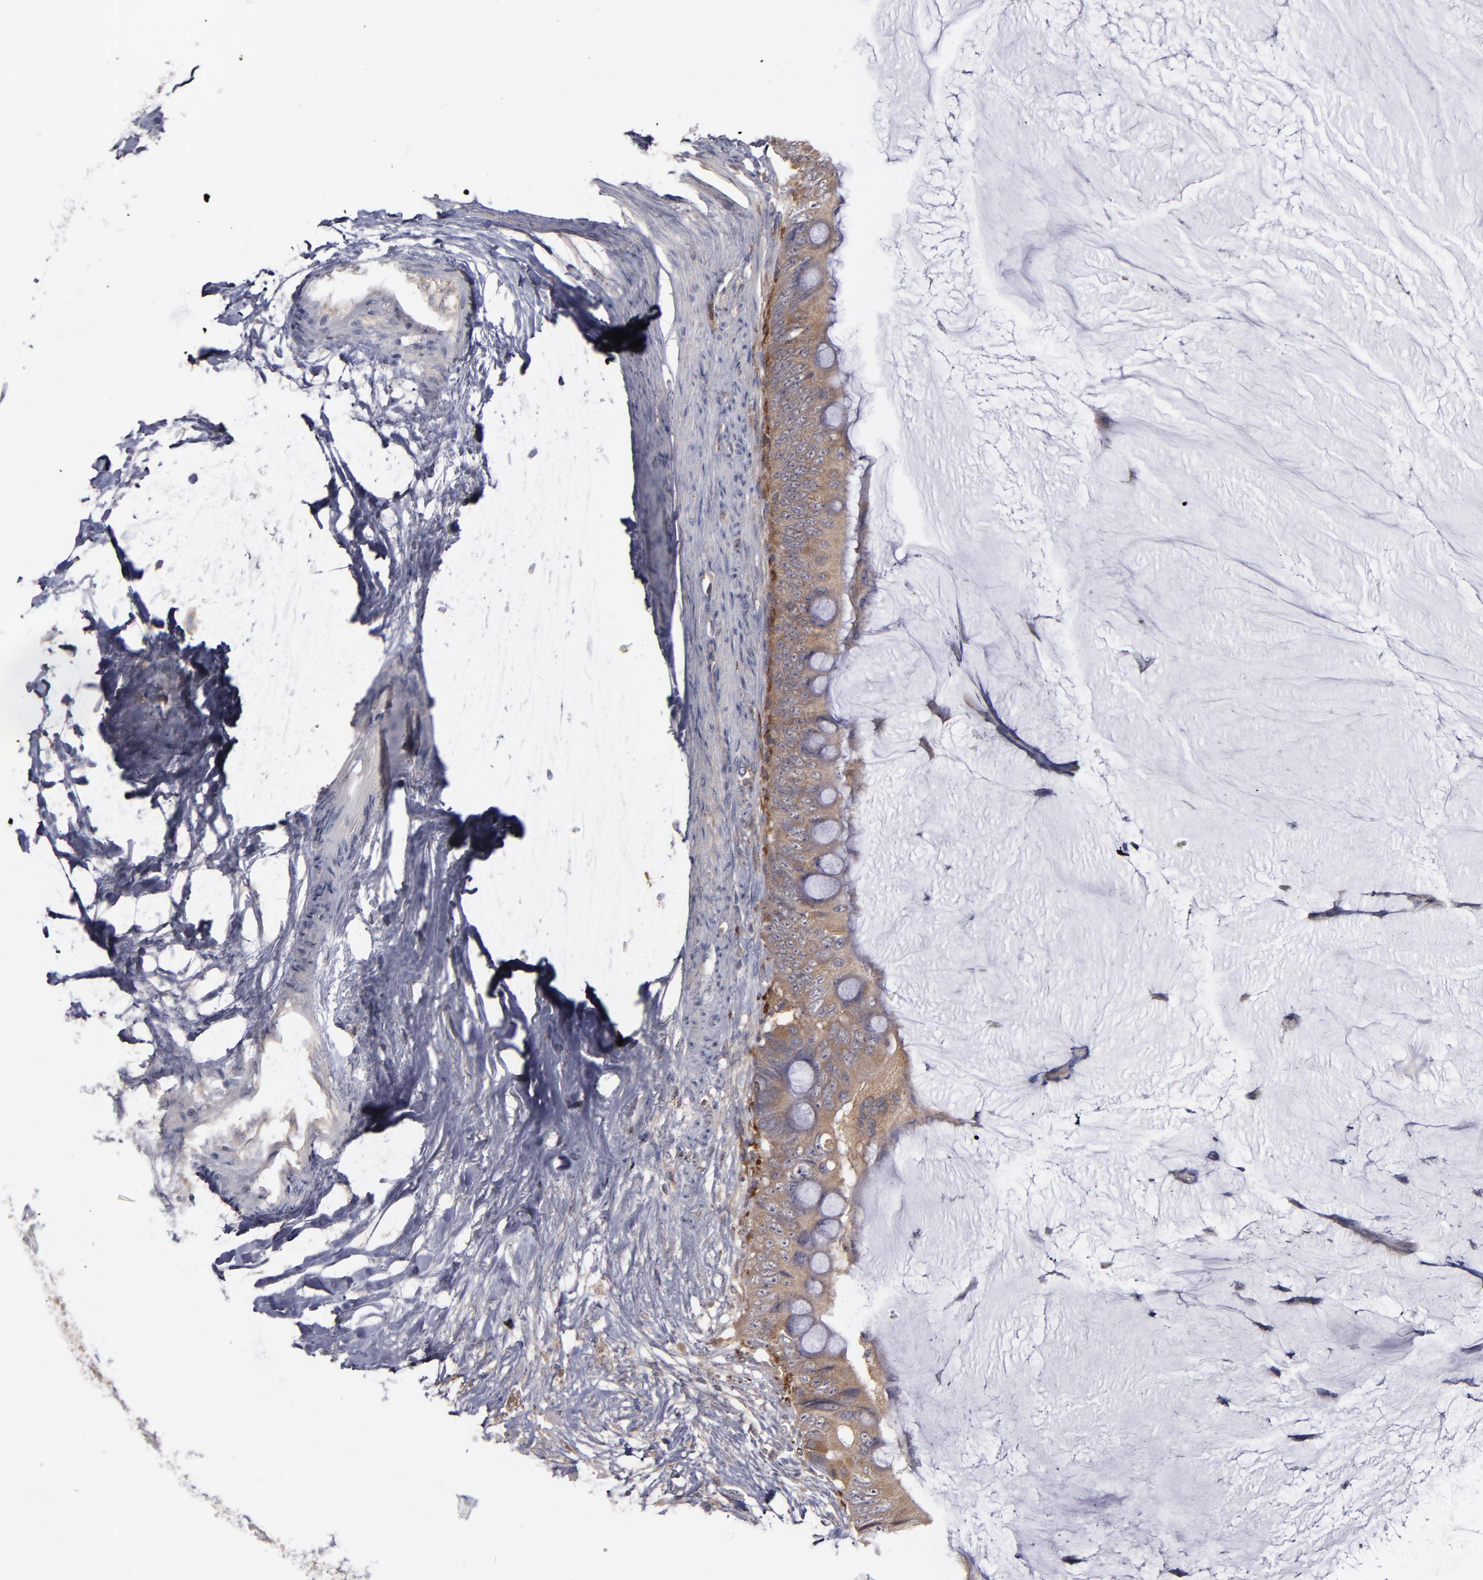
{"staining": {"intensity": "moderate", "quantity": ">75%", "location": "cytoplasmic/membranous"}, "tissue": "colorectal cancer", "cell_type": "Tumor cells", "image_type": "cancer", "snomed": [{"axis": "morphology", "description": "Normal tissue, NOS"}, {"axis": "morphology", "description": "Adenocarcinoma, NOS"}, {"axis": "topography", "description": "Rectum"}, {"axis": "topography", "description": "Peripheral nerve tissue"}], "caption": "Immunohistochemistry image of neoplastic tissue: colorectal cancer (adenocarcinoma) stained using immunohistochemistry (IHC) reveals medium levels of moderate protein expression localized specifically in the cytoplasmic/membranous of tumor cells, appearing as a cytoplasmic/membranous brown color.", "gene": "MMP11", "patient": {"sex": "female", "age": 77}}